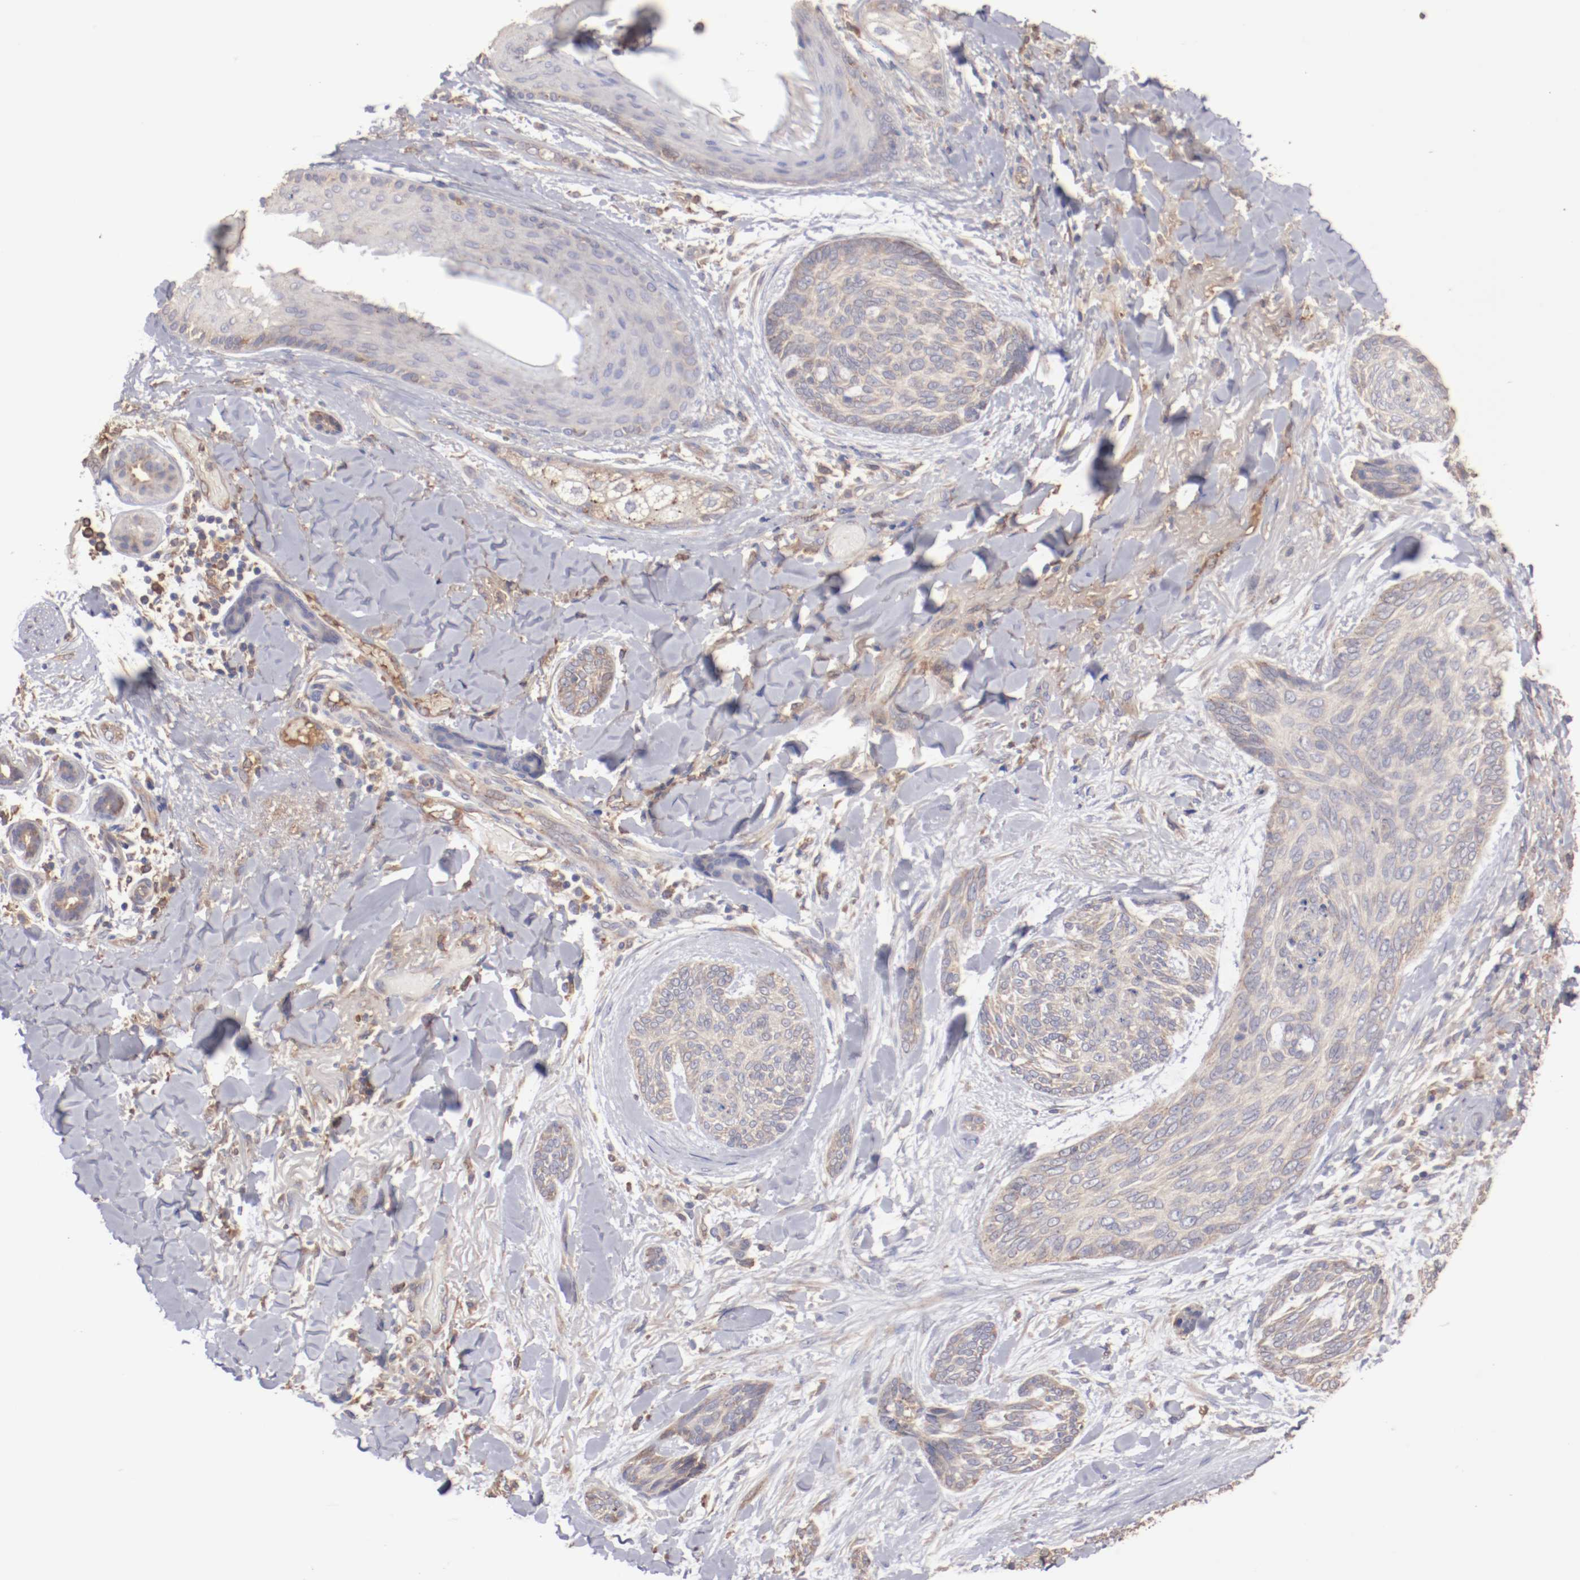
{"staining": {"intensity": "weak", "quantity": "25%-75%", "location": "cytoplasmic/membranous"}, "tissue": "skin cancer", "cell_type": "Tumor cells", "image_type": "cancer", "snomed": [{"axis": "morphology", "description": "Normal tissue, NOS"}, {"axis": "morphology", "description": "Basal cell carcinoma"}, {"axis": "topography", "description": "Skin"}], "caption": "Tumor cells demonstrate weak cytoplasmic/membranous expression in approximately 25%-75% of cells in skin basal cell carcinoma. Nuclei are stained in blue.", "gene": "NFKBIE", "patient": {"sex": "female", "age": 71}}